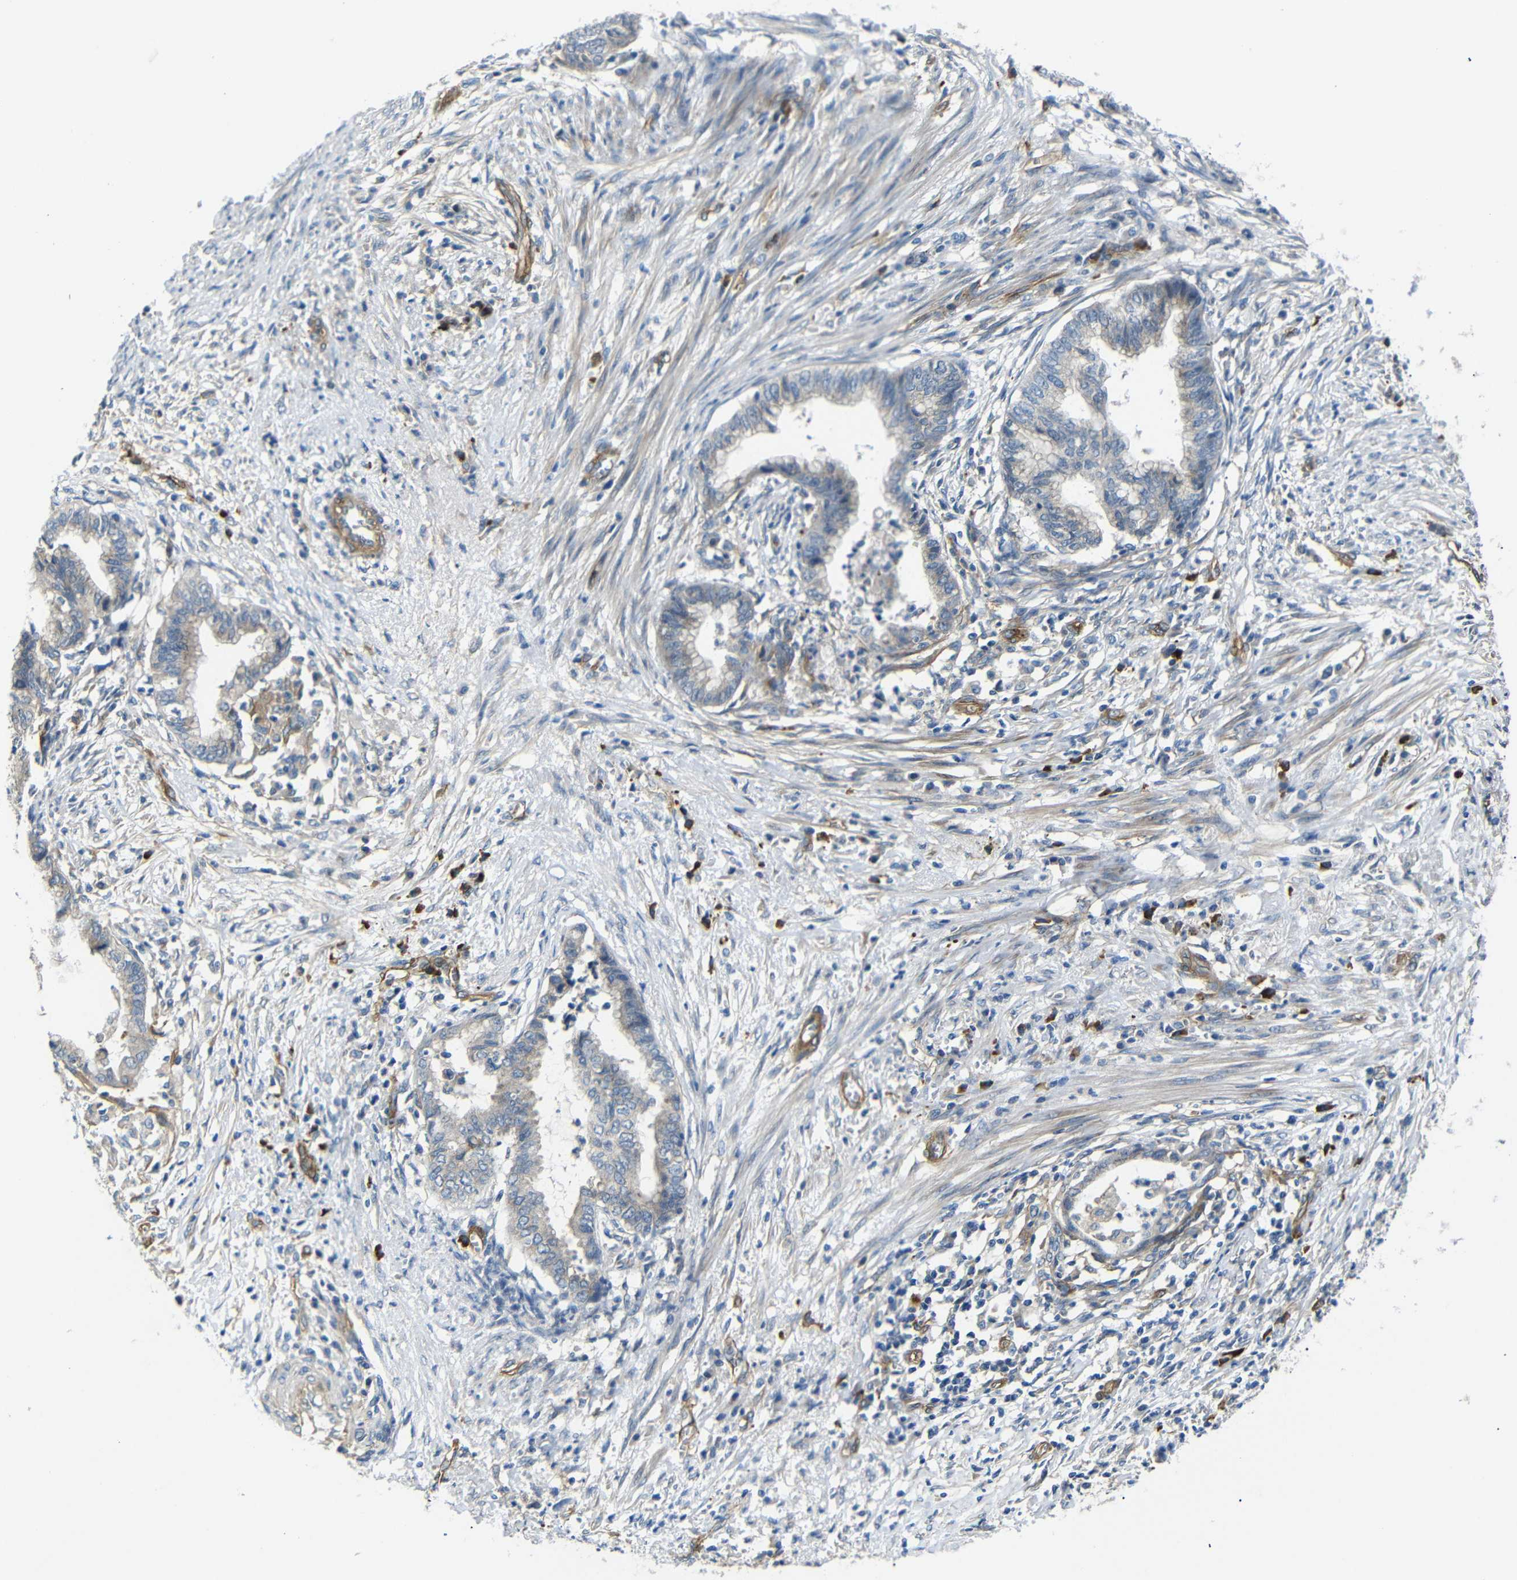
{"staining": {"intensity": "weak", "quantity": "<25%", "location": "cytoplasmic/membranous"}, "tissue": "endometrial cancer", "cell_type": "Tumor cells", "image_type": "cancer", "snomed": [{"axis": "morphology", "description": "Necrosis, NOS"}, {"axis": "morphology", "description": "Adenocarcinoma, NOS"}, {"axis": "topography", "description": "Endometrium"}], "caption": "This is an immunohistochemistry image of endometrial cancer. There is no staining in tumor cells.", "gene": "MYO1B", "patient": {"sex": "female", "age": 79}}